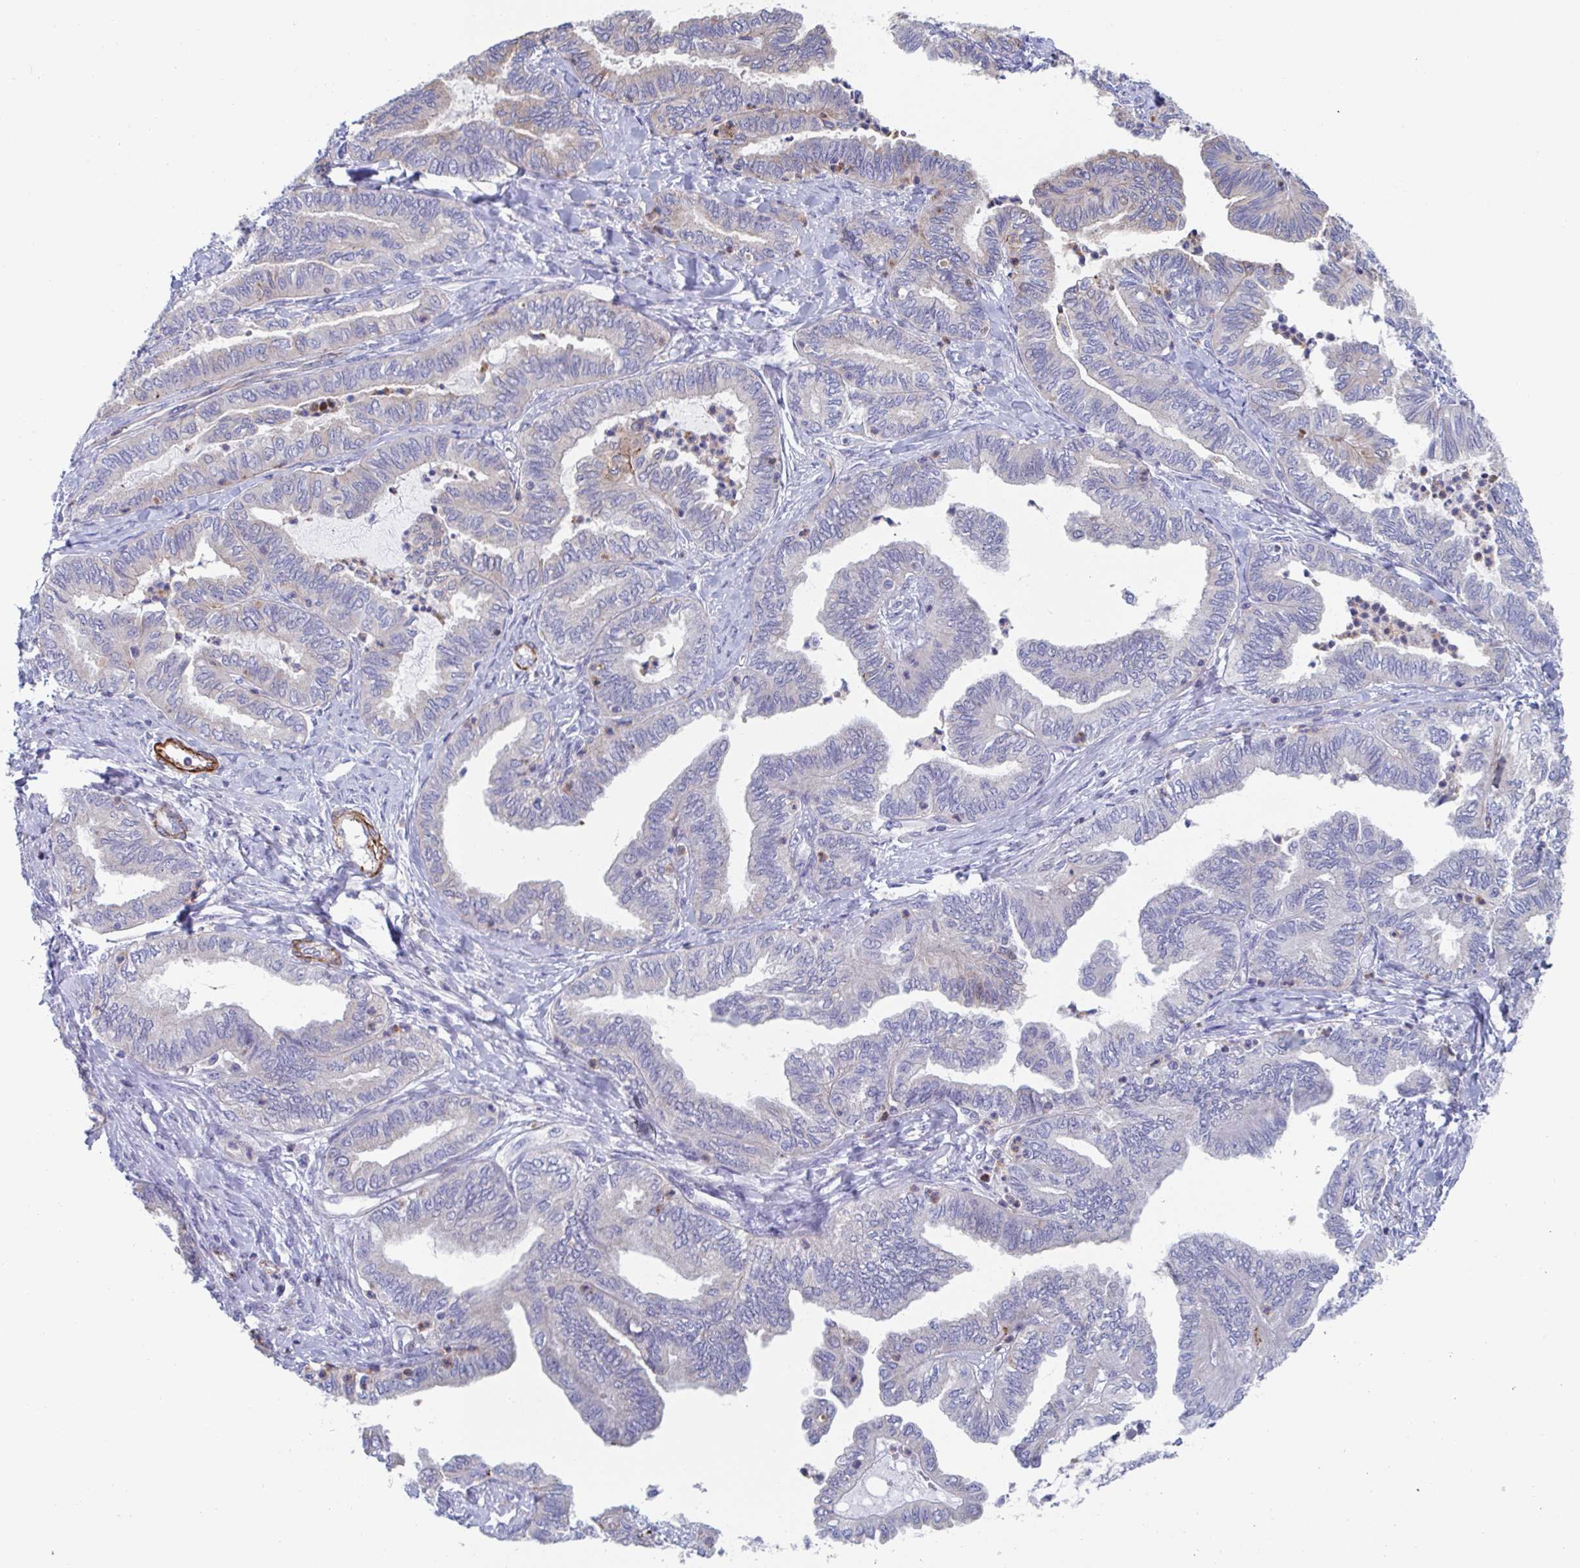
{"staining": {"intensity": "negative", "quantity": "none", "location": "none"}, "tissue": "ovarian cancer", "cell_type": "Tumor cells", "image_type": "cancer", "snomed": [{"axis": "morphology", "description": "Carcinoma, endometroid"}, {"axis": "topography", "description": "Ovary"}], "caption": "Tumor cells show no significant protein expression in ovarian cancer (endometroid carcinoma). The staining was performed using DAB to visualize the protein expression in brown, while the nuclei were stained in blue with hematoxylin (Magnification: 20x).", "gene": "KLC3", "patient": {"sex": "female", "age": 70}}